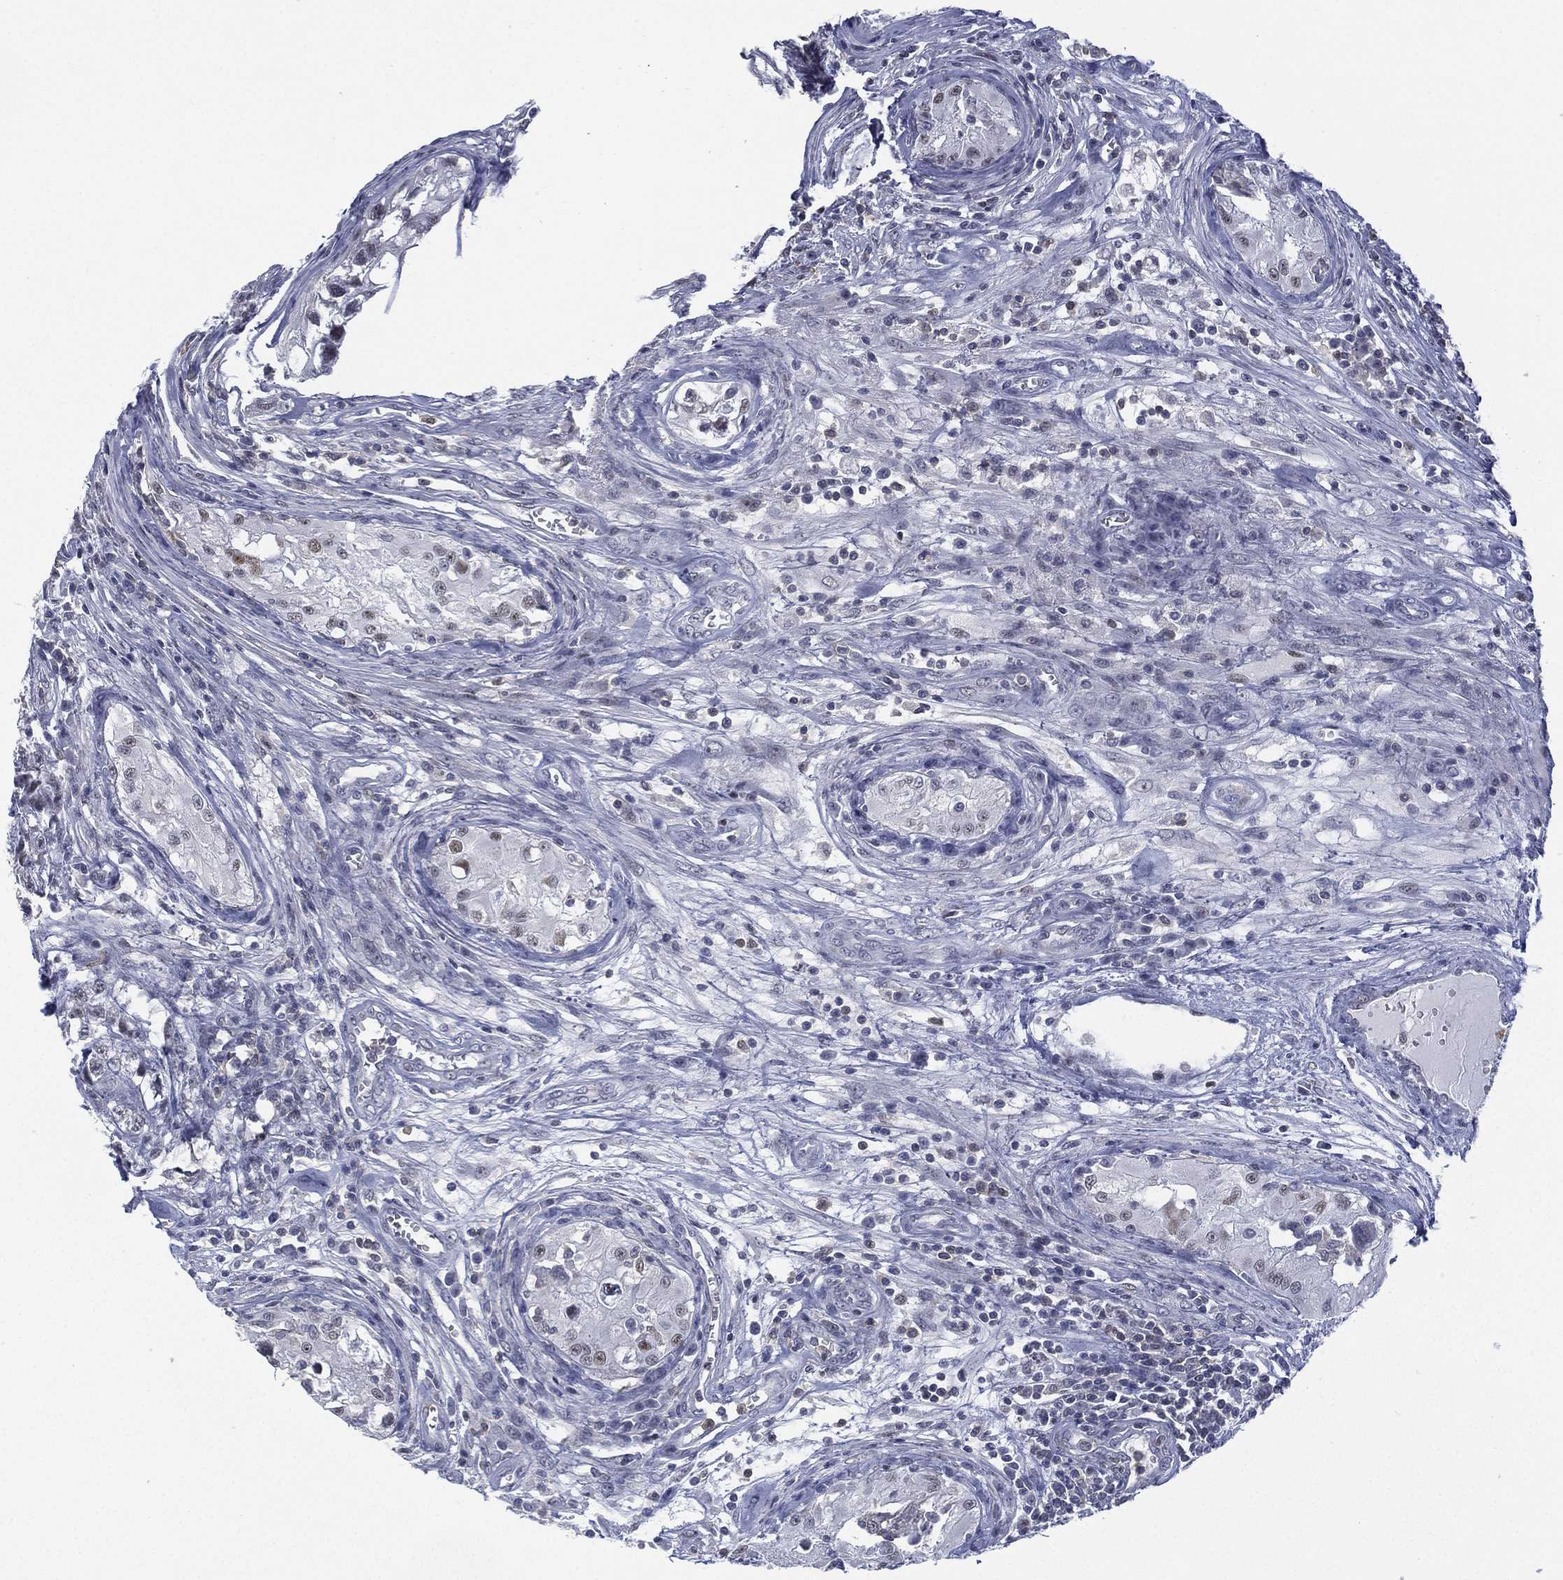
{"staining": {"intensity": "negative", "quantity": "none", "location": "none"}, "tissue": "testis cancer", "cell_type": "Tumor cells", "image_type": "cancer", "snomed": [{"axis": "morphology", "description": "Seminoma, NOS"}, {"axis": "morphology", "description": "Carcinoma, Embryonal, NOS"}, {"axis": "topography", "description": "Testis"}], "caption": "Testis seminoma stained for a protein using immunohistochemistry demonstrates no staining tumor cells.", "gene": "ZNF711", "patient": {"sex": "male", "age": 22}}